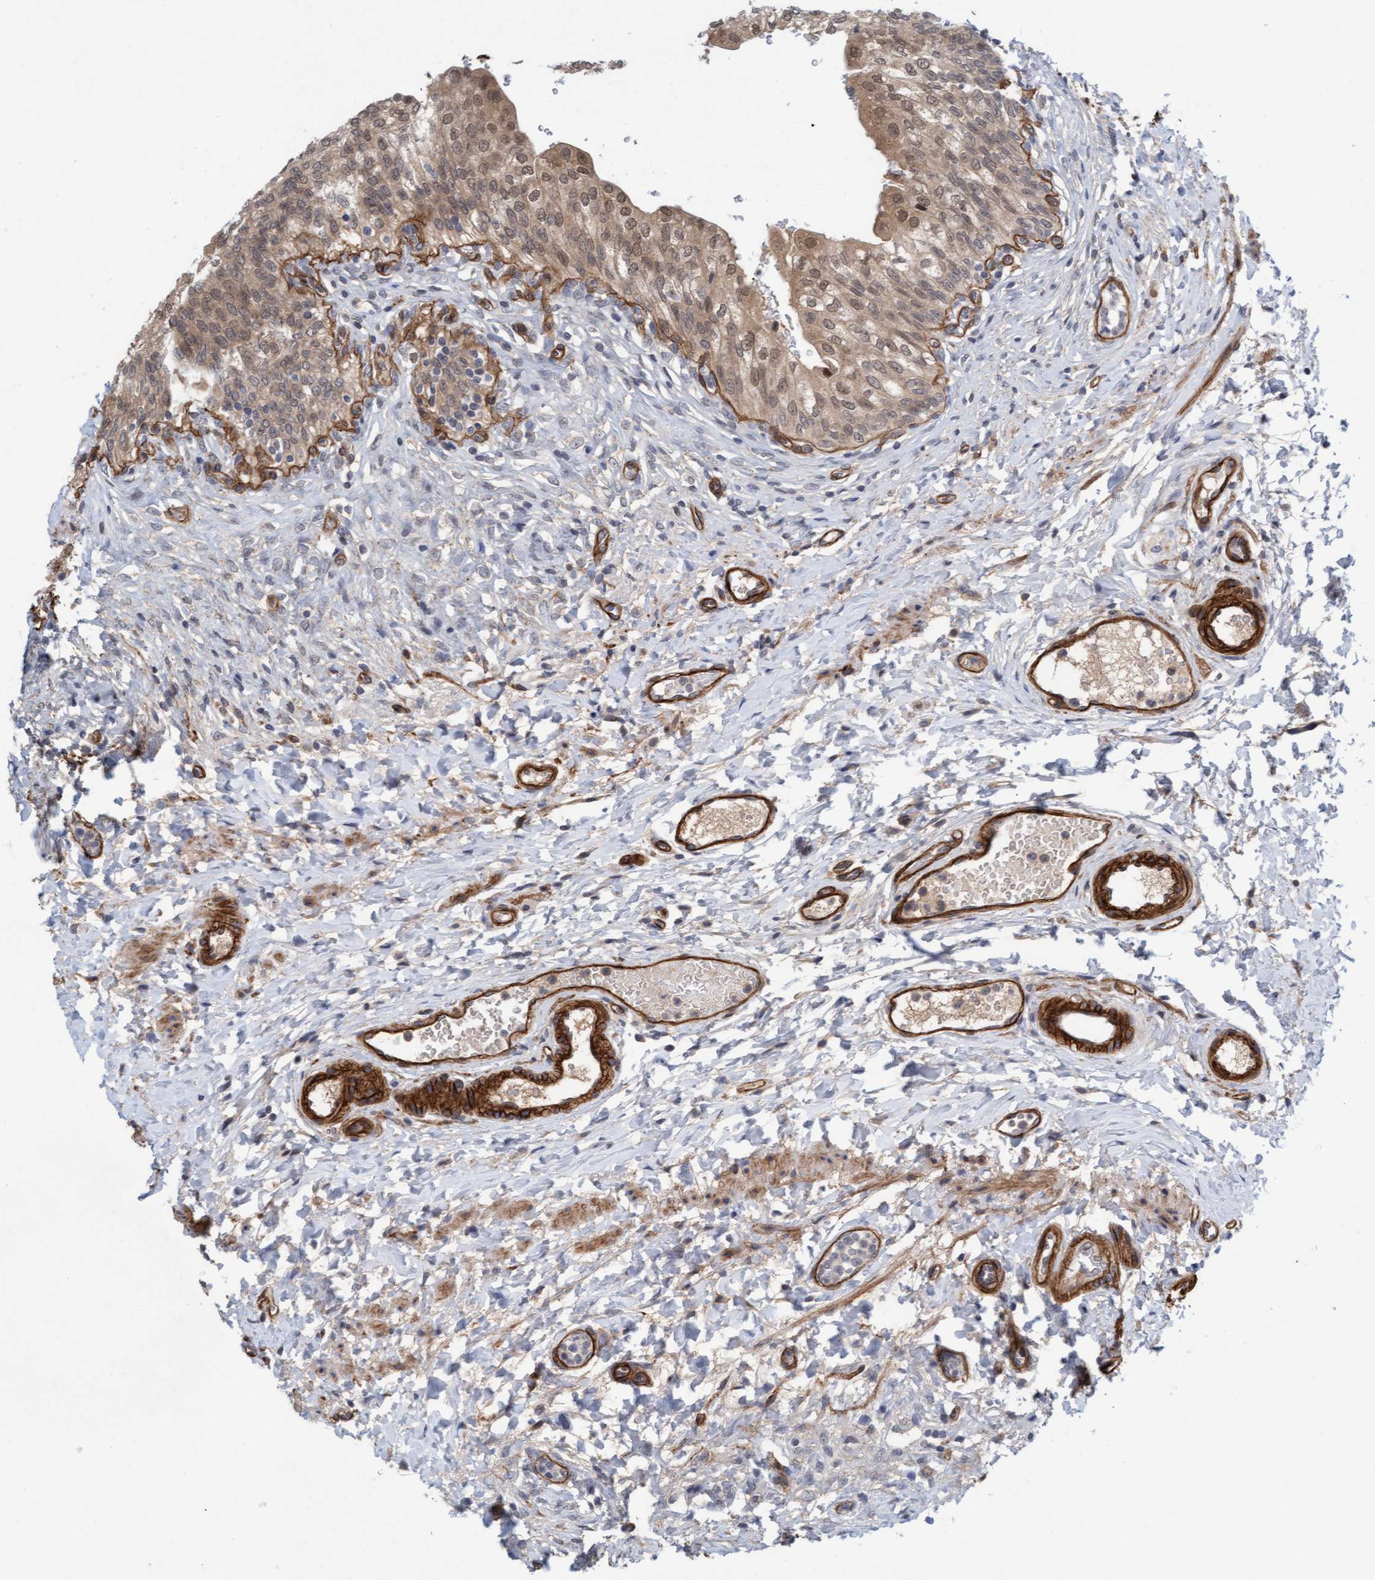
{"staining": {"intensity": "moderate", "quantity": ">75%", "location": "cytoplasmic/membranous,nuclear"}, "tissue": "urinary bladder", "cell_type": "Urothelial cells", "image_type": "normal", "snomed": [{"axis": "morphology", "description": "Urothelial carcinoma, High grade"}, {"axis": "topography", "description": "Urinary bladder"}], "caption": "Immunohistochemistry image of benign urinary bladder: urinary bladder stained using immunohistochemistry exhibits medium levels of moderate protein expression localized specifically in the cytoplasmic/membranous,nuclear of urothelial cells, appearing as a cytoplasmic/membranous,nuclear brown color.", "gene": "TSTD2", "patient": {"sex": "male", "age": 46}}